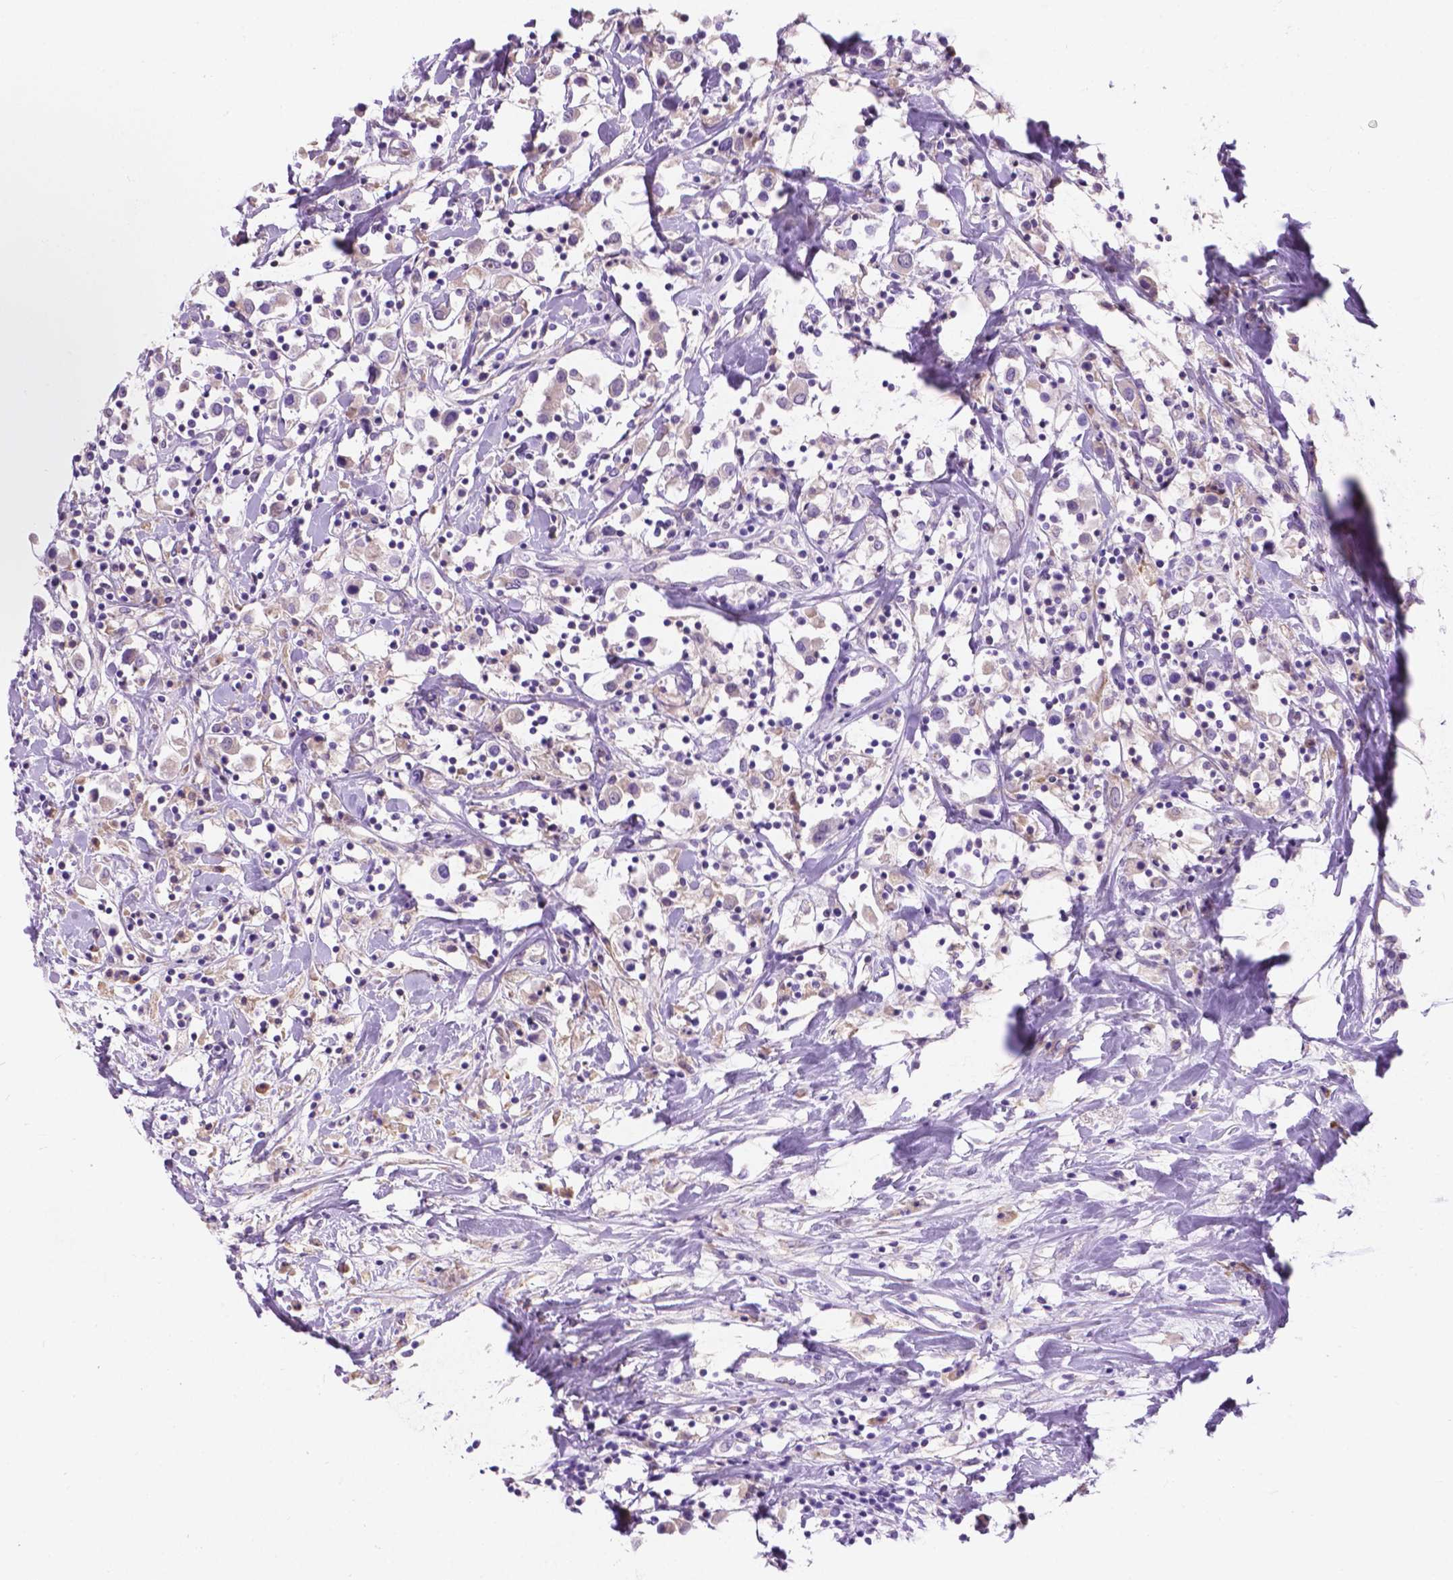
{"staining": {"intensity": "negative", "quantity": "none", "location": "none"}, "tissue": "breast cancer", "cell_type": "Tumor cells", "image_type": "cancer", "snomed": [{"axis": "morphology", "description": "Duct carcinoma"}, {"axis": "topography", "description": "Breast"}], "caption": "This photomicrograph is of breast cancer (intraductal carcinoma) stained with immunohistochemistry to label a protein in brown with the nuclei are counter-stained blue. There is no staining in tumor cells.", "gene": "NOXO1", "patient": {"sex": "female", "age": 61}}